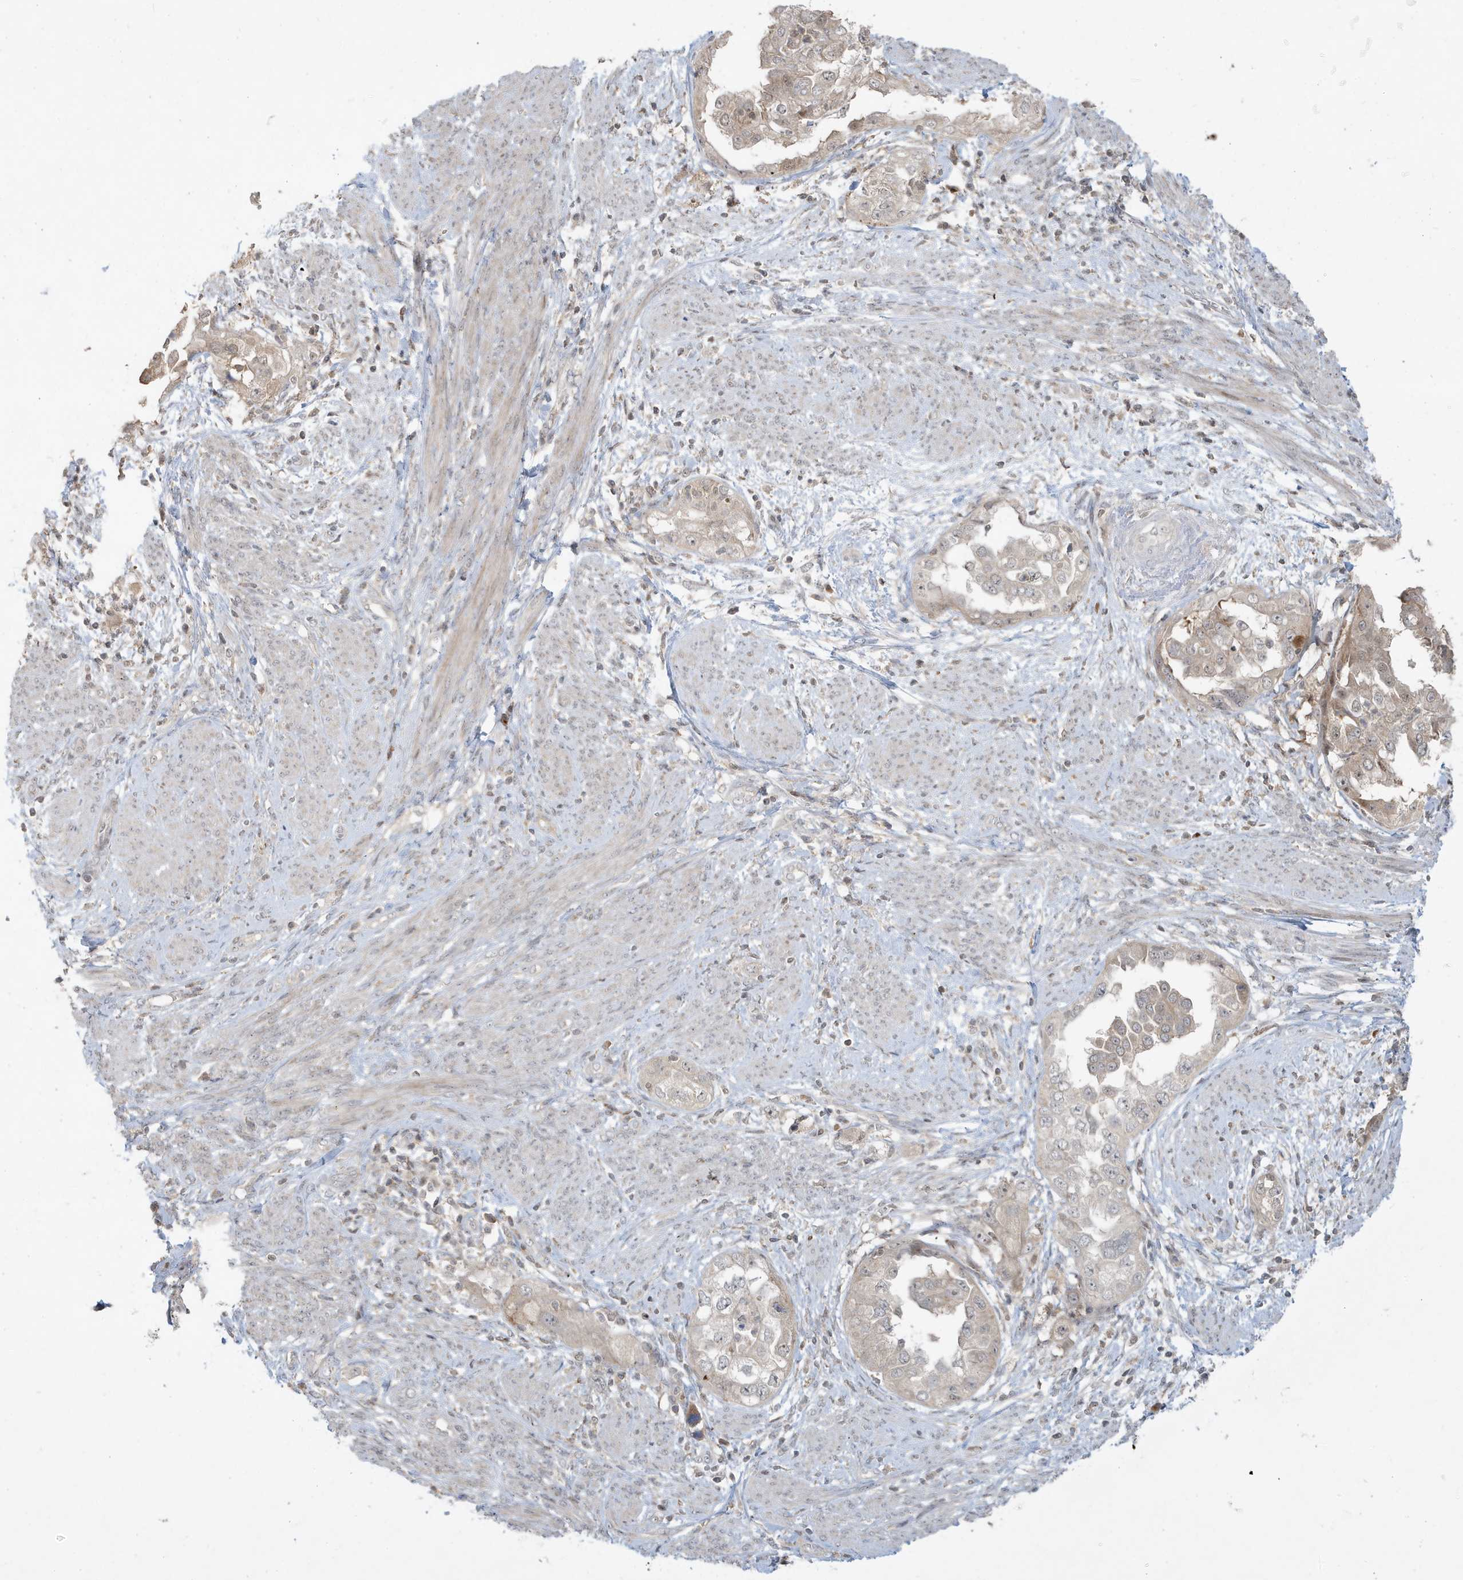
{"staining": {"intensity": "weak", "quantity": "25%-75%", "location": "cytoplasmic/membranous"}, "tissue": "endometrial cancer", "cell_type": "Tumor cells", "image_type": "cancer", "snomed": [{"axis": "morphology", "description": "Adenocarcinoma, NOS"}, {"axis": "topography", "description": "Endometrium"}], "caption": "IHC staining of endometrial adenocarcinoma, which shows low levels of weak cytoplasmic/membranous positivity in about 25%-75% of tumor cells indicating weak cytoplasmic/membranous protein expression. The staining was performed using DAB (3,3'-diaminobenzidine) (brown) for protein detection and nuclei were counterstained in hematoxylin (blue).", "gene": "PRRT3", "patient": {"sex": "female", "age": 85}}